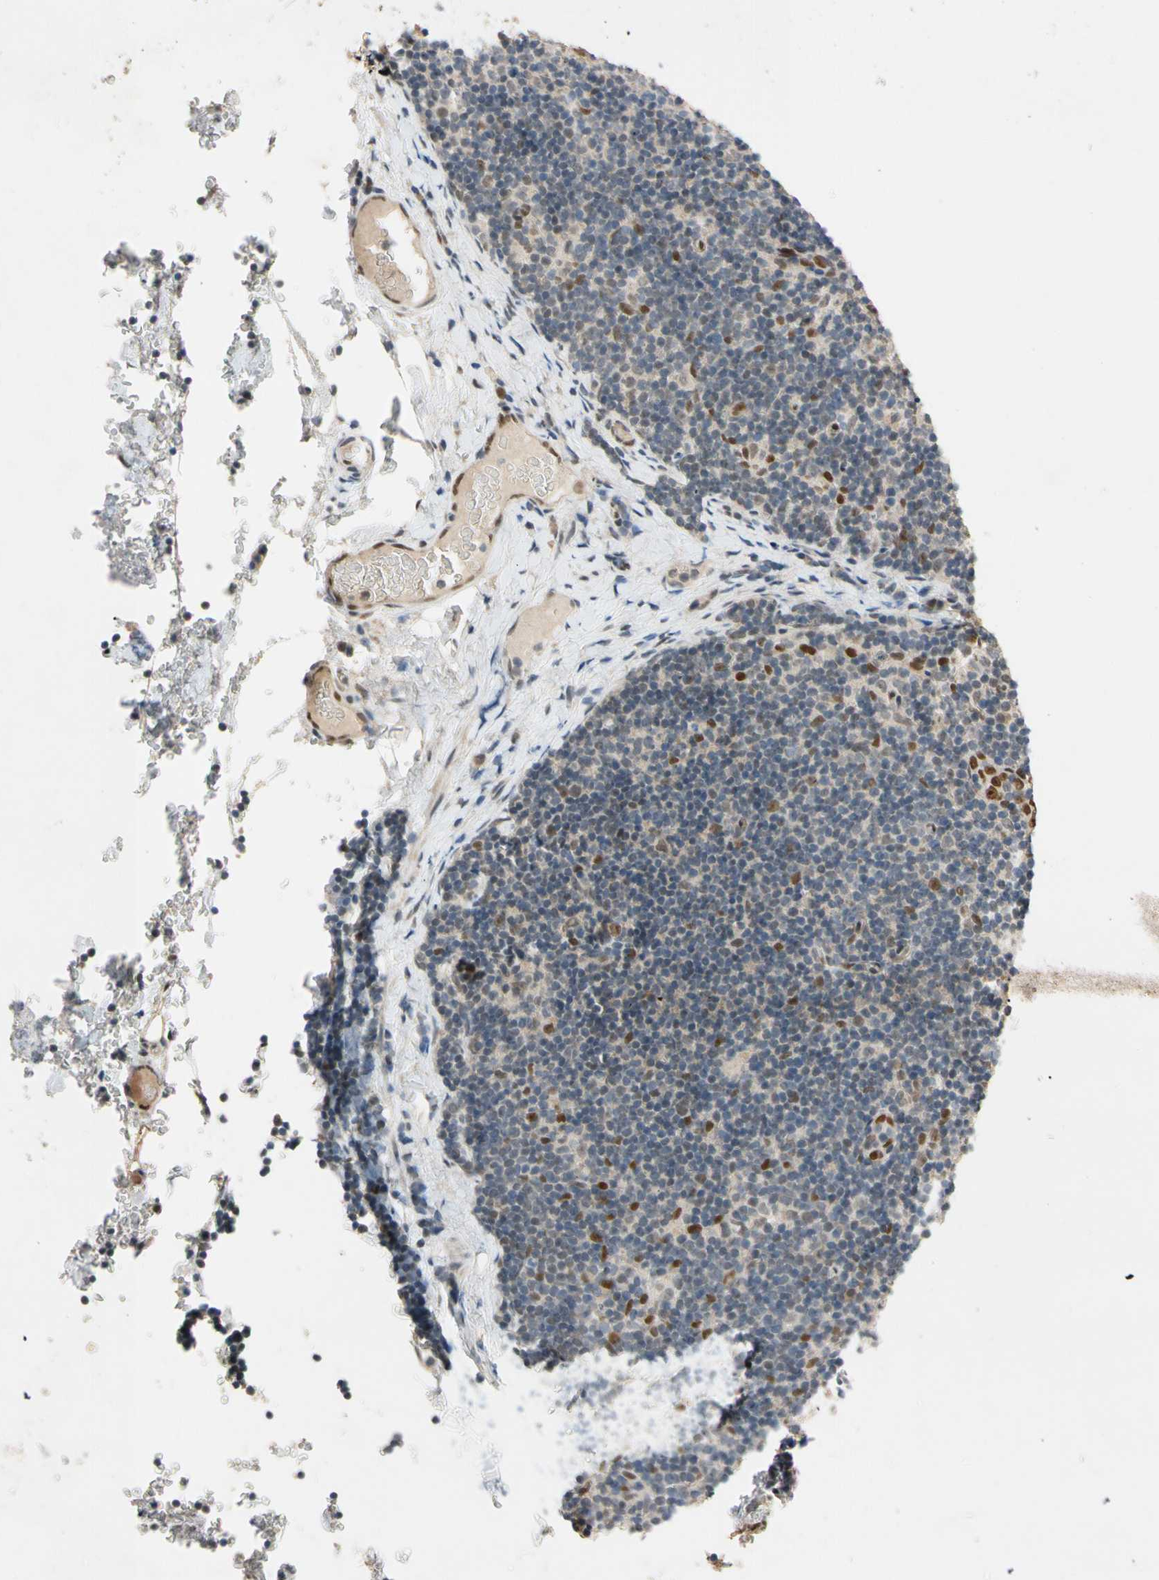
{"staining": {"intensity": "moderate", "quantity": "25%-75%", "location": "nuclear"}, "tissue": "lymph node", "cell_type": "Germinal center cells", "image_type": "normal", "snomed": [{"axis": "morphology", "description": "Normal tissue, NOS"}, {"axis": "topography", "description": "Lymph node"}], "caption": "High-power microscopy captured an immunohistochemistry (IHC) micrograph of unremarkable lymph node, revealing moderate nuclear positivity in approximately 25%-75% of germinal center cells. The protein is shown in brown color, while the nuclei are stained blue.", "gene": "RIOX2", "patient": {"sex": "female", "age": 14}}